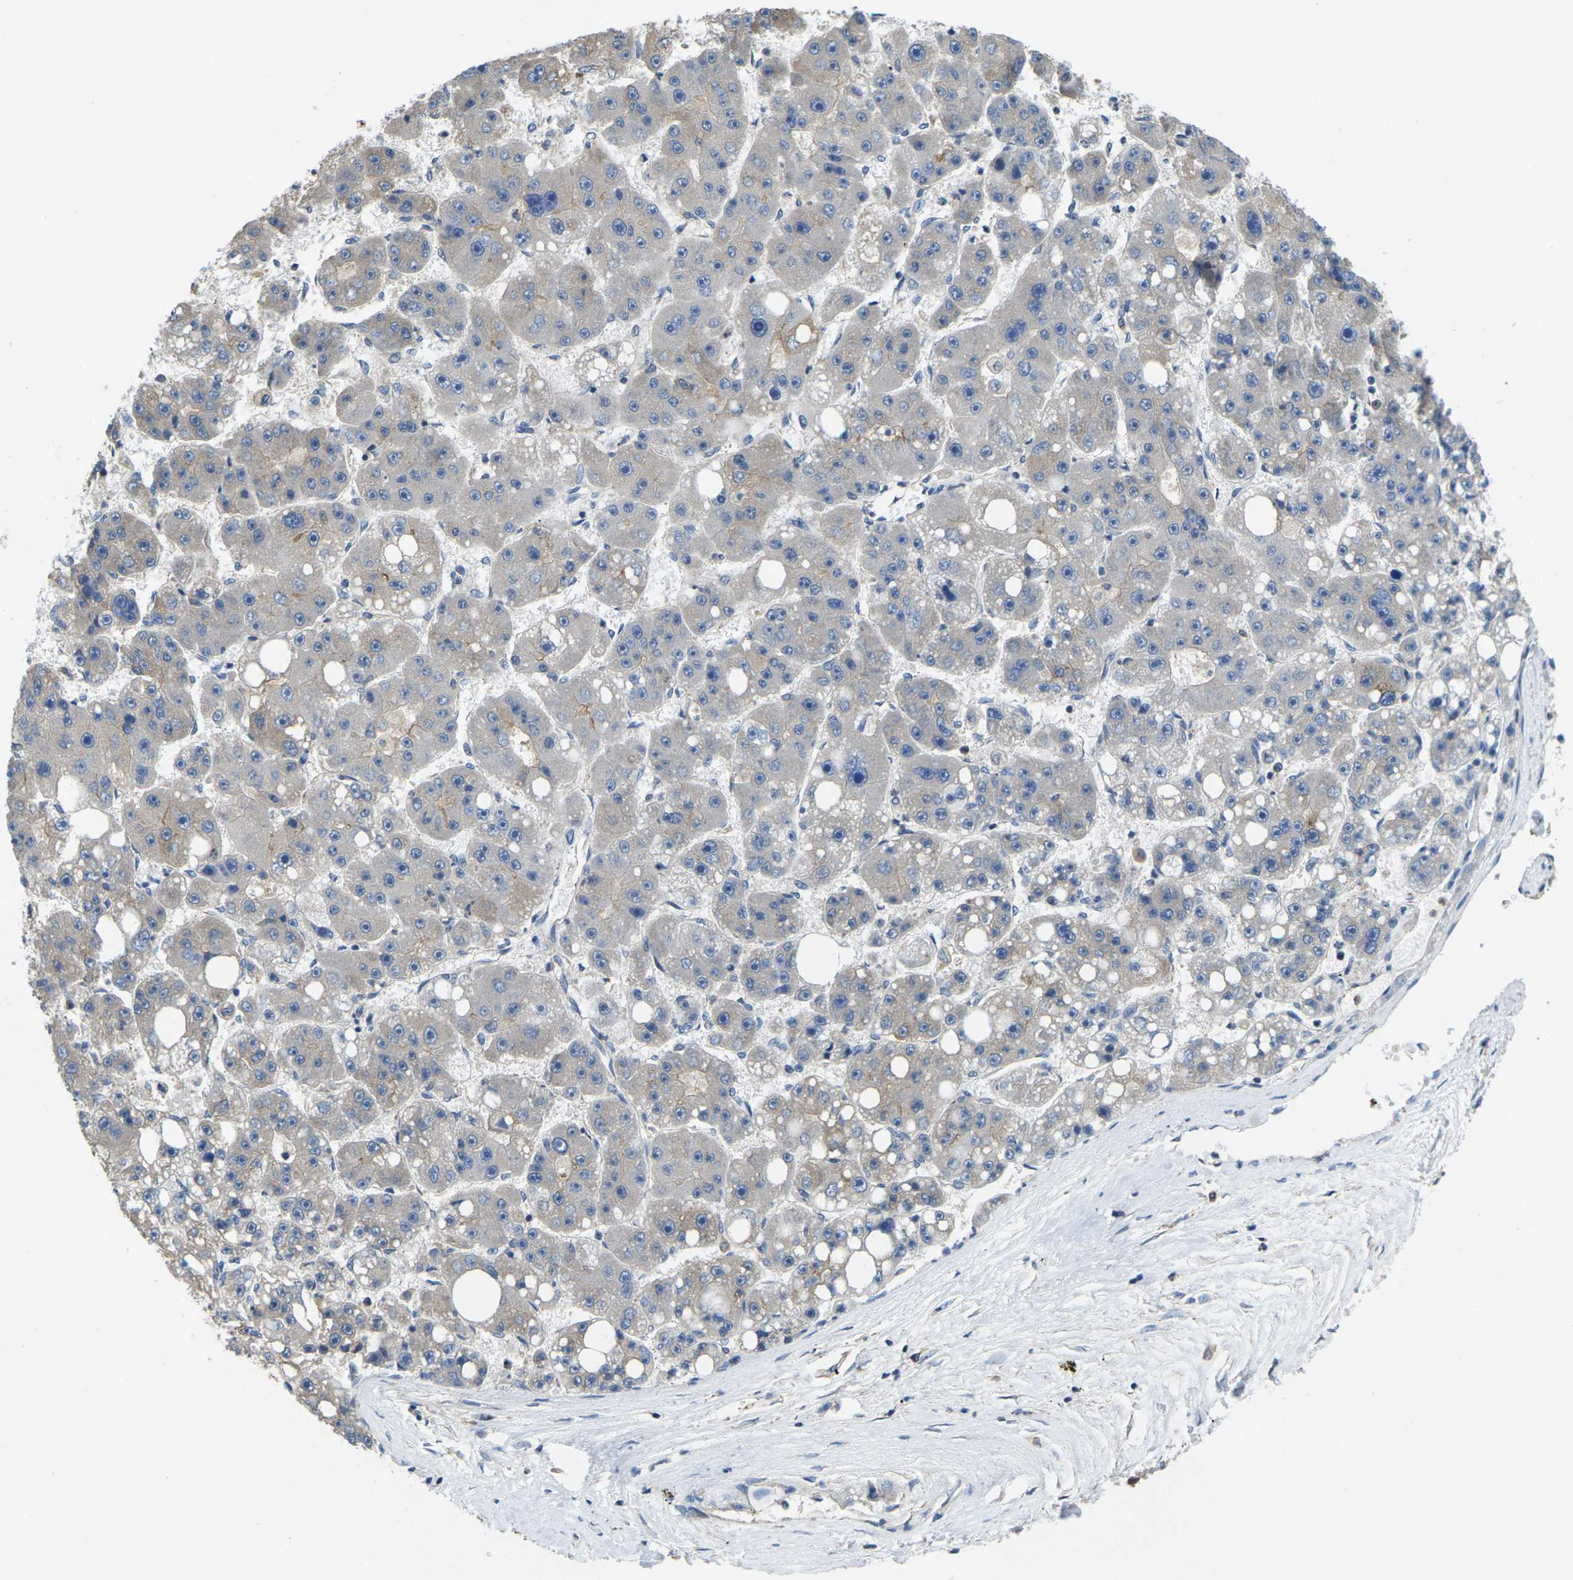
{"staining": {"intensity": "negative", "quantity": "none", "location": "none"}, "tissue": "liver cancer", "cell_type": "Tumor cells", "image_type": "cancer", "snomed": [{"axis": "morphology", "description": "Carcinoma, Hepatocellular, NOS"}, {"axis": "topography", "description": "Liver"}], "caption": "An immunohistochemistry (IHC) image of liver hepatocellular carcinoma is shown. There is no staining in tumor cells of liver hepatocellular carcinoma.", "gene": "TMCC2", "patient": {"sex": "female", "age": 61}}